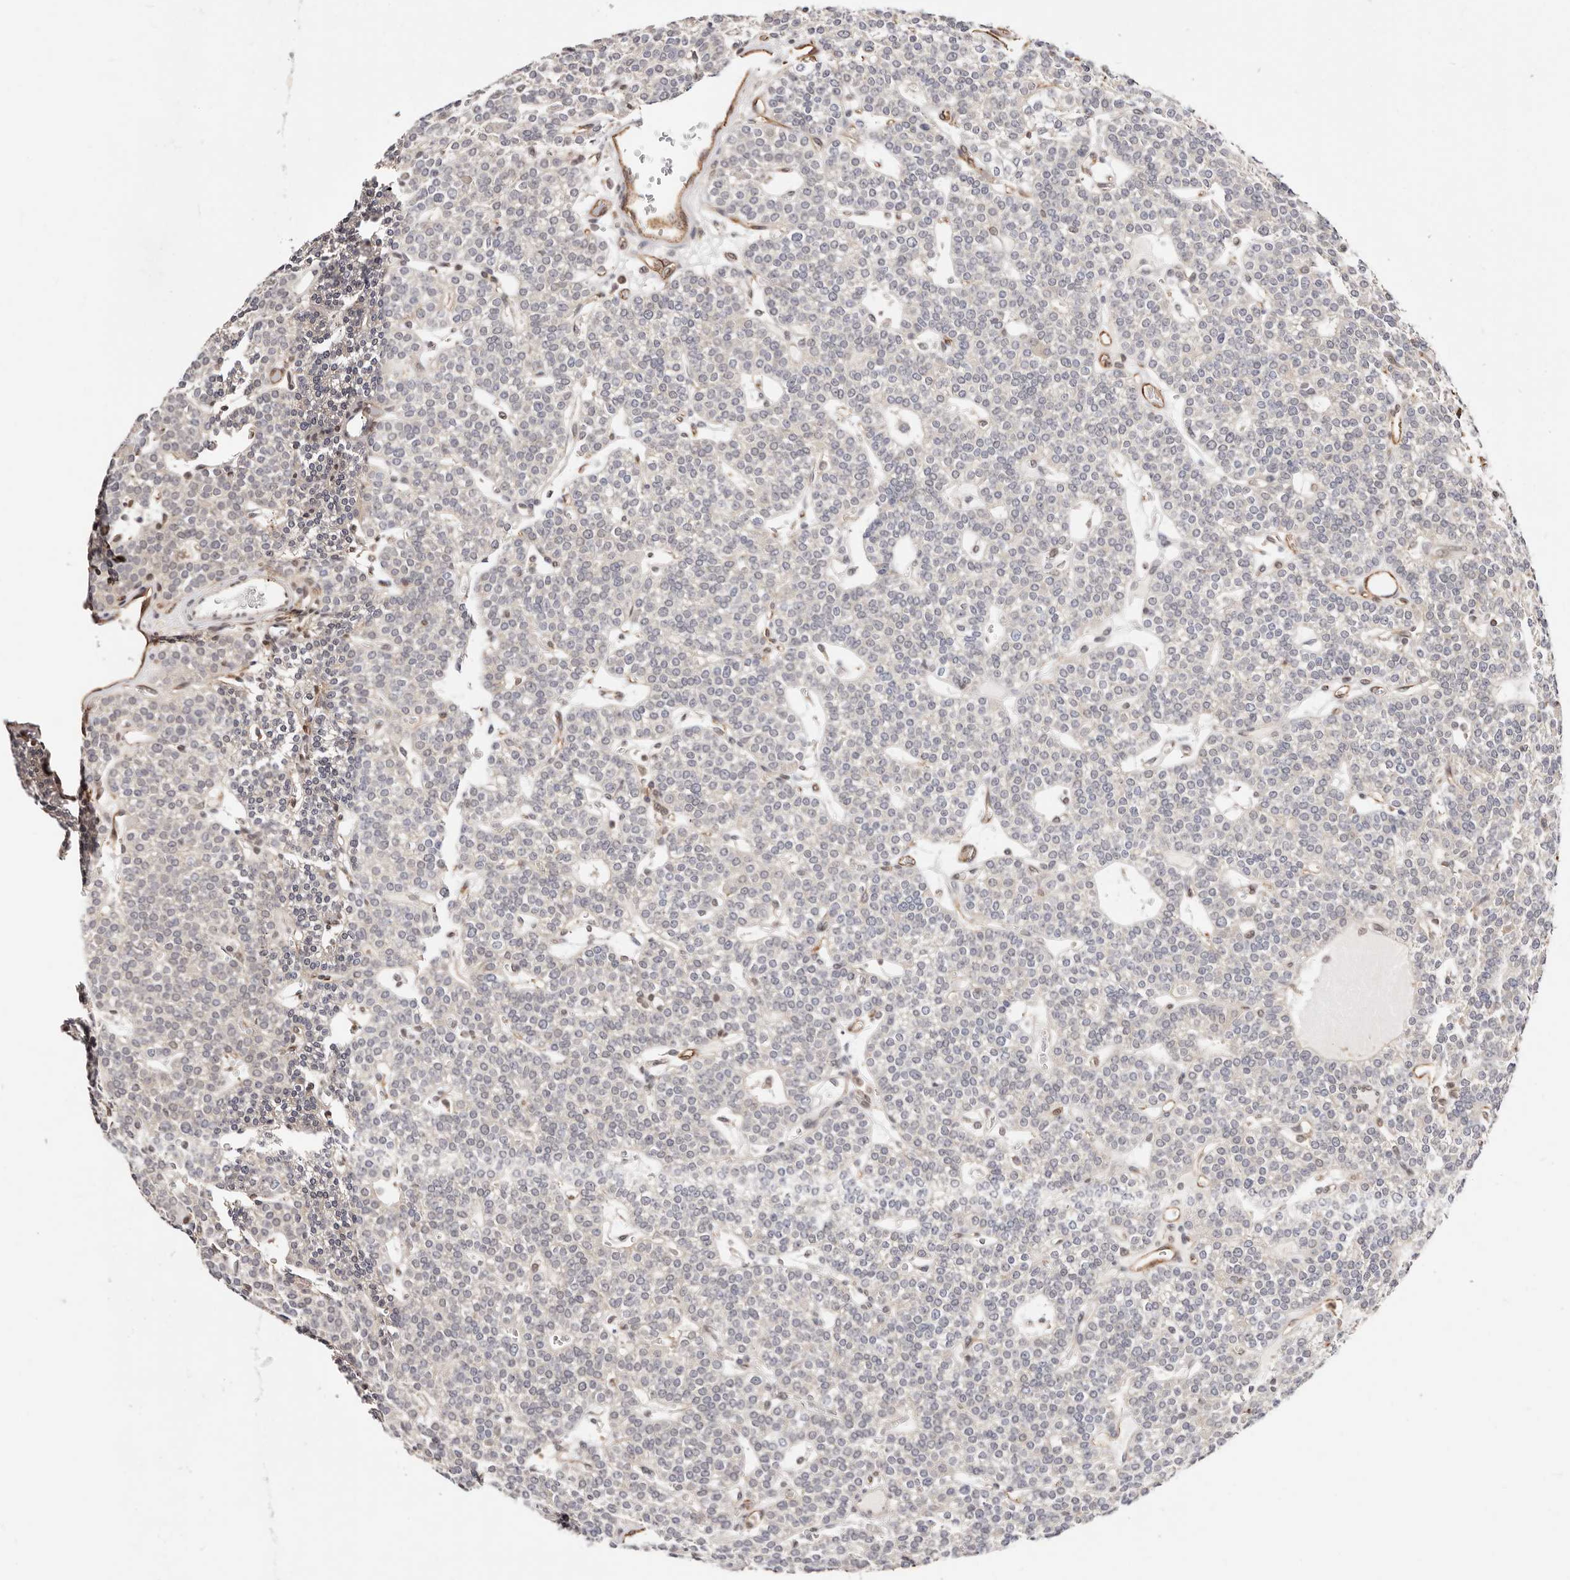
{"staining": {"intensity": "negative", "quantity": "none", "location": "none"}, "tissue": "parathyroid gland", "cell_type": "Glandular cells", "image_type": "normal", "snomed": [{"axis": "morphology", "description": "Normal tissue, NOS"}, {"axis": "topography", "description": "Parathyroid gland"}], "caption": "A high-resolution image shows IHC staining of benign parathyroid gland, which demonstrates no significant positivity in glandular cells.", "gene": "STAT5A", "patient": {"sex": "male", "age": 83}}